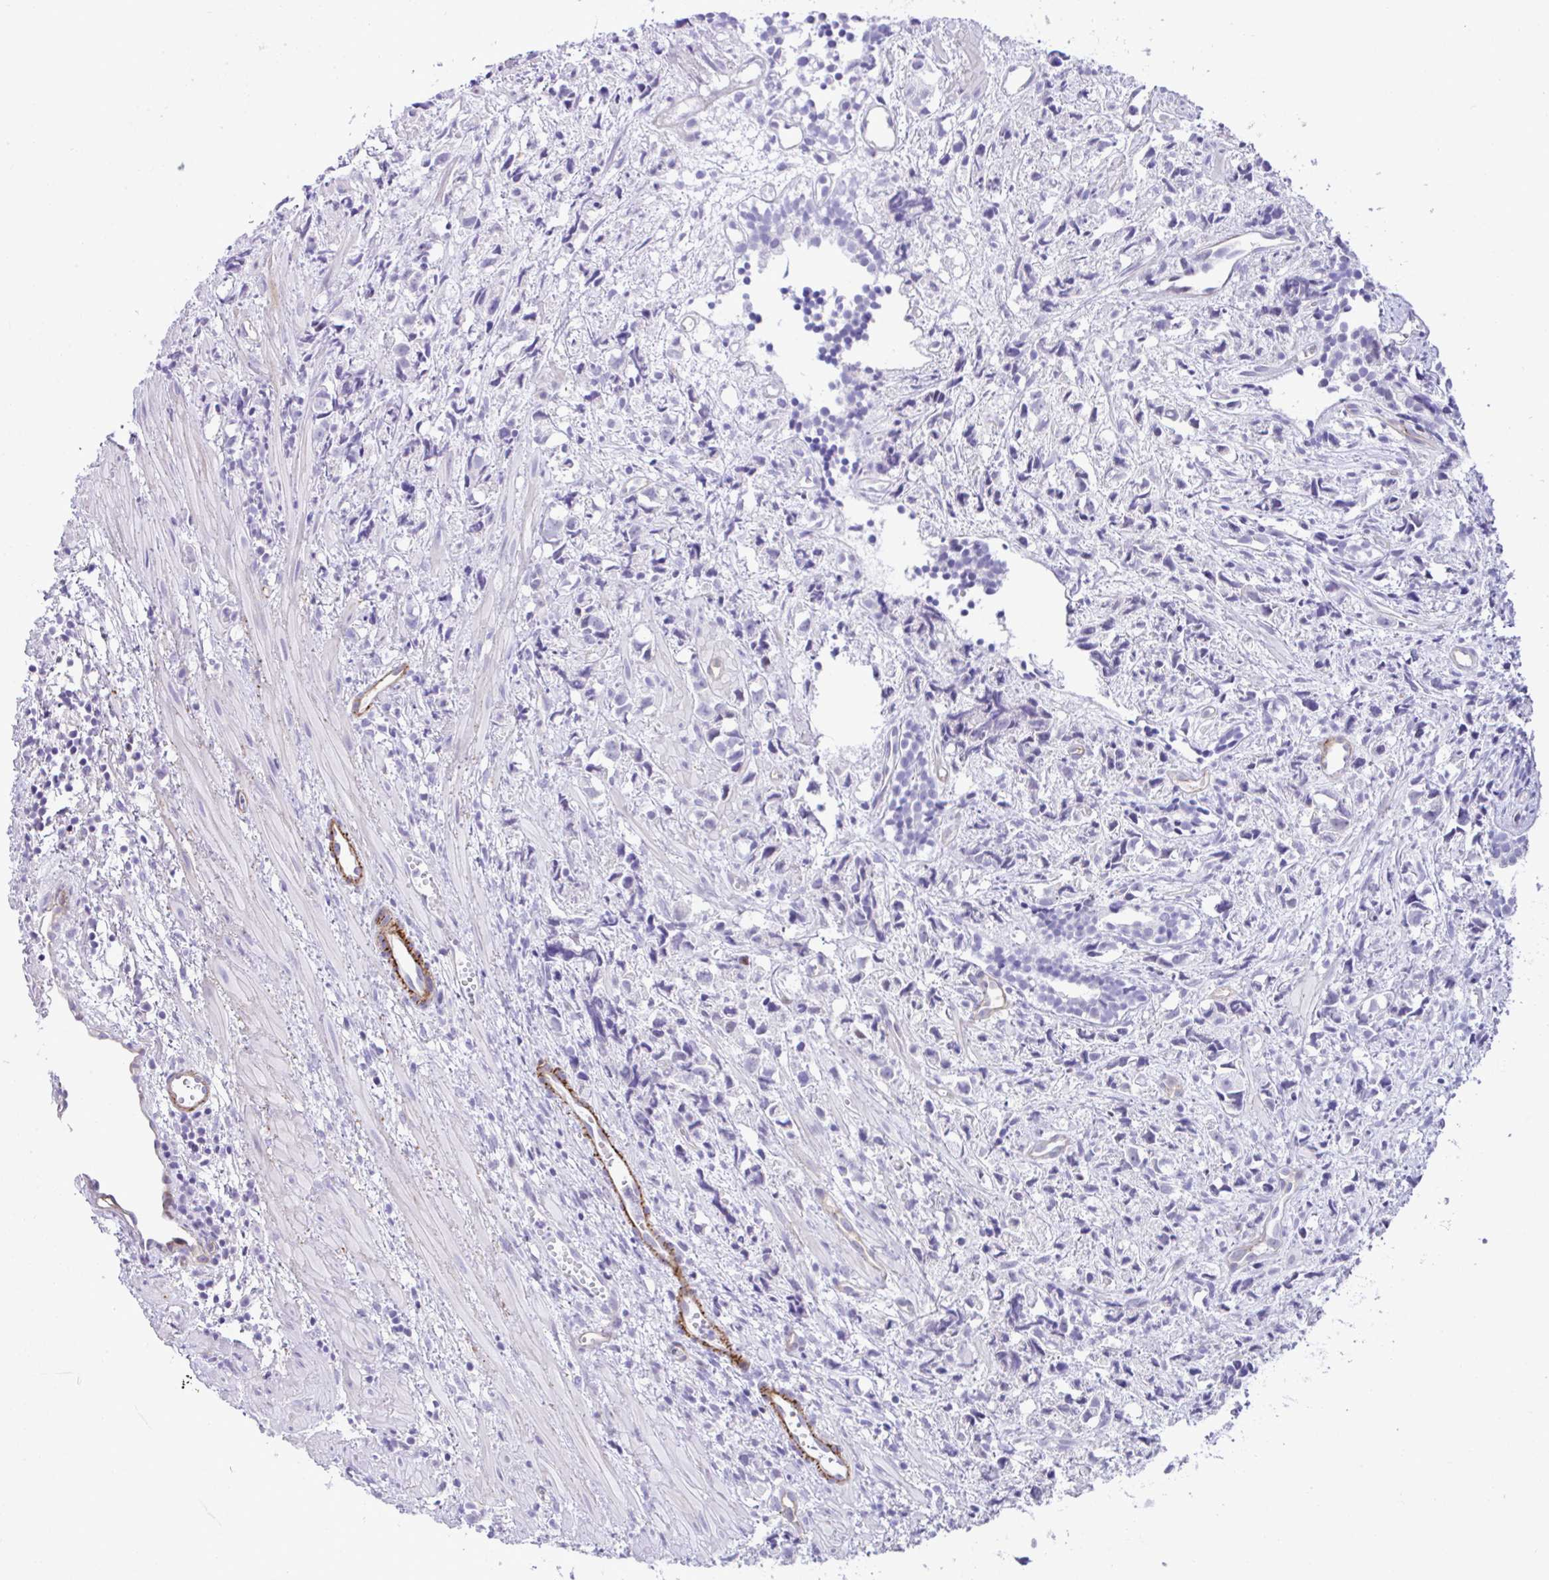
{"staining": {"intensity": "negative", "quantity": "none", "location": "none"}, "tissue": "prostate cancer", "cell_type": "Tumor cells", "image_type": "cancer", "snomed": [{"axis": "morphology", "description": "Adenocarcinoma, High grade"}, {"axis": "topography", "description": "Prostate"}], "caption": "Tumor cells are negative for brown protein staining in prostate high-grade adenocarcinoma.", "gene": "FBXO34", "patient": {"sex": "male", "age": 58}}